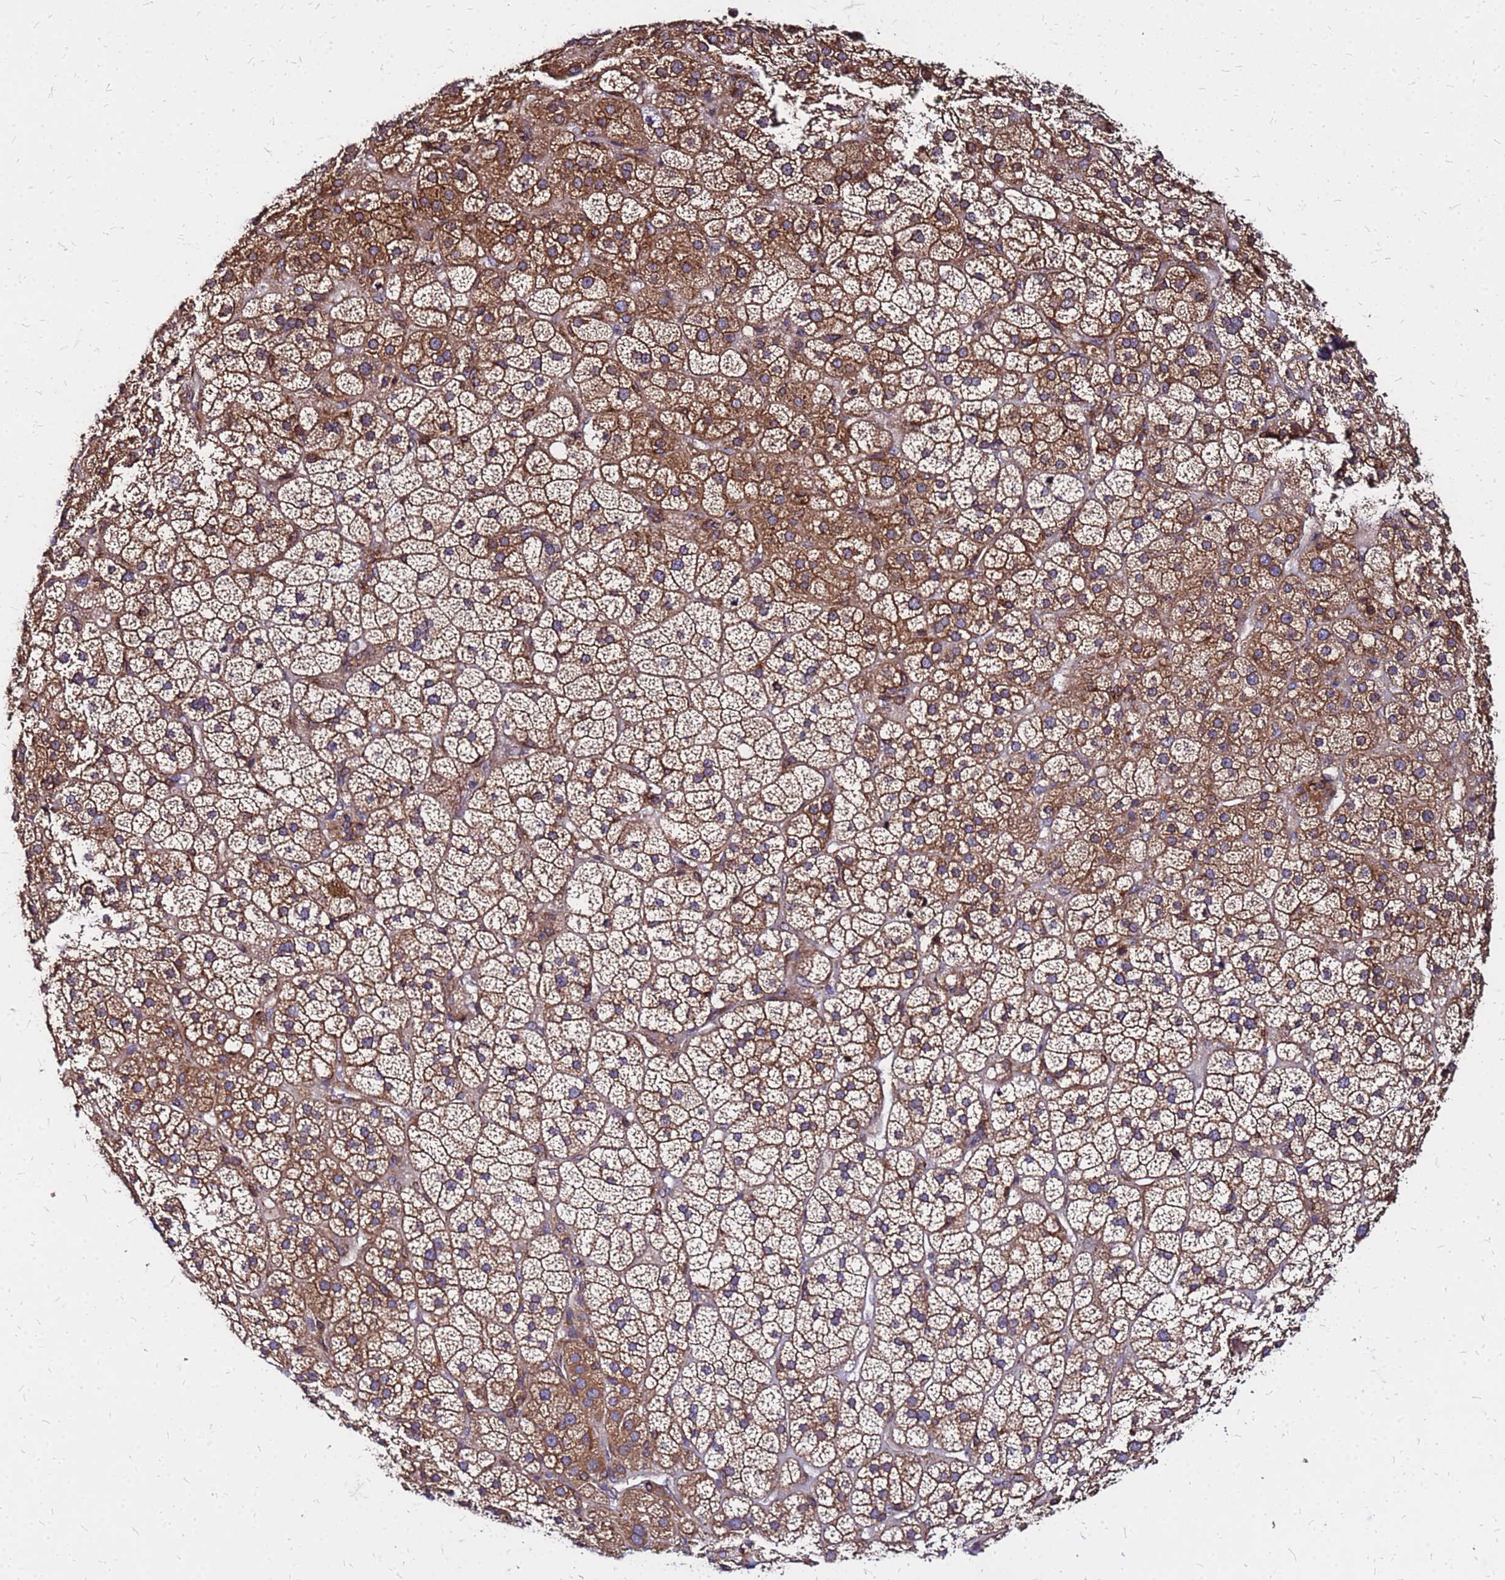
{"staining": {"intensity": "moderate", "quantity": ">75%", "location": "cytoplasmic/membranous"}, "tissue": "adrenal gland", "cell_type": "Glandular cells", "image_type": "normal", "snomed": [{"axis": "morphology", "description": "Normal tissue, NOS"}, {"axis": "topography", "description": "Adrenal gland"}], "caption": "DAB immunohistochemical staining of benign adrenal gland reveals moderate cytoplasmic/membranous protein positivity in about >75% of glandular cells.", "gene": "CYBC1", "patient": {"sex": "female", "age": 70}}